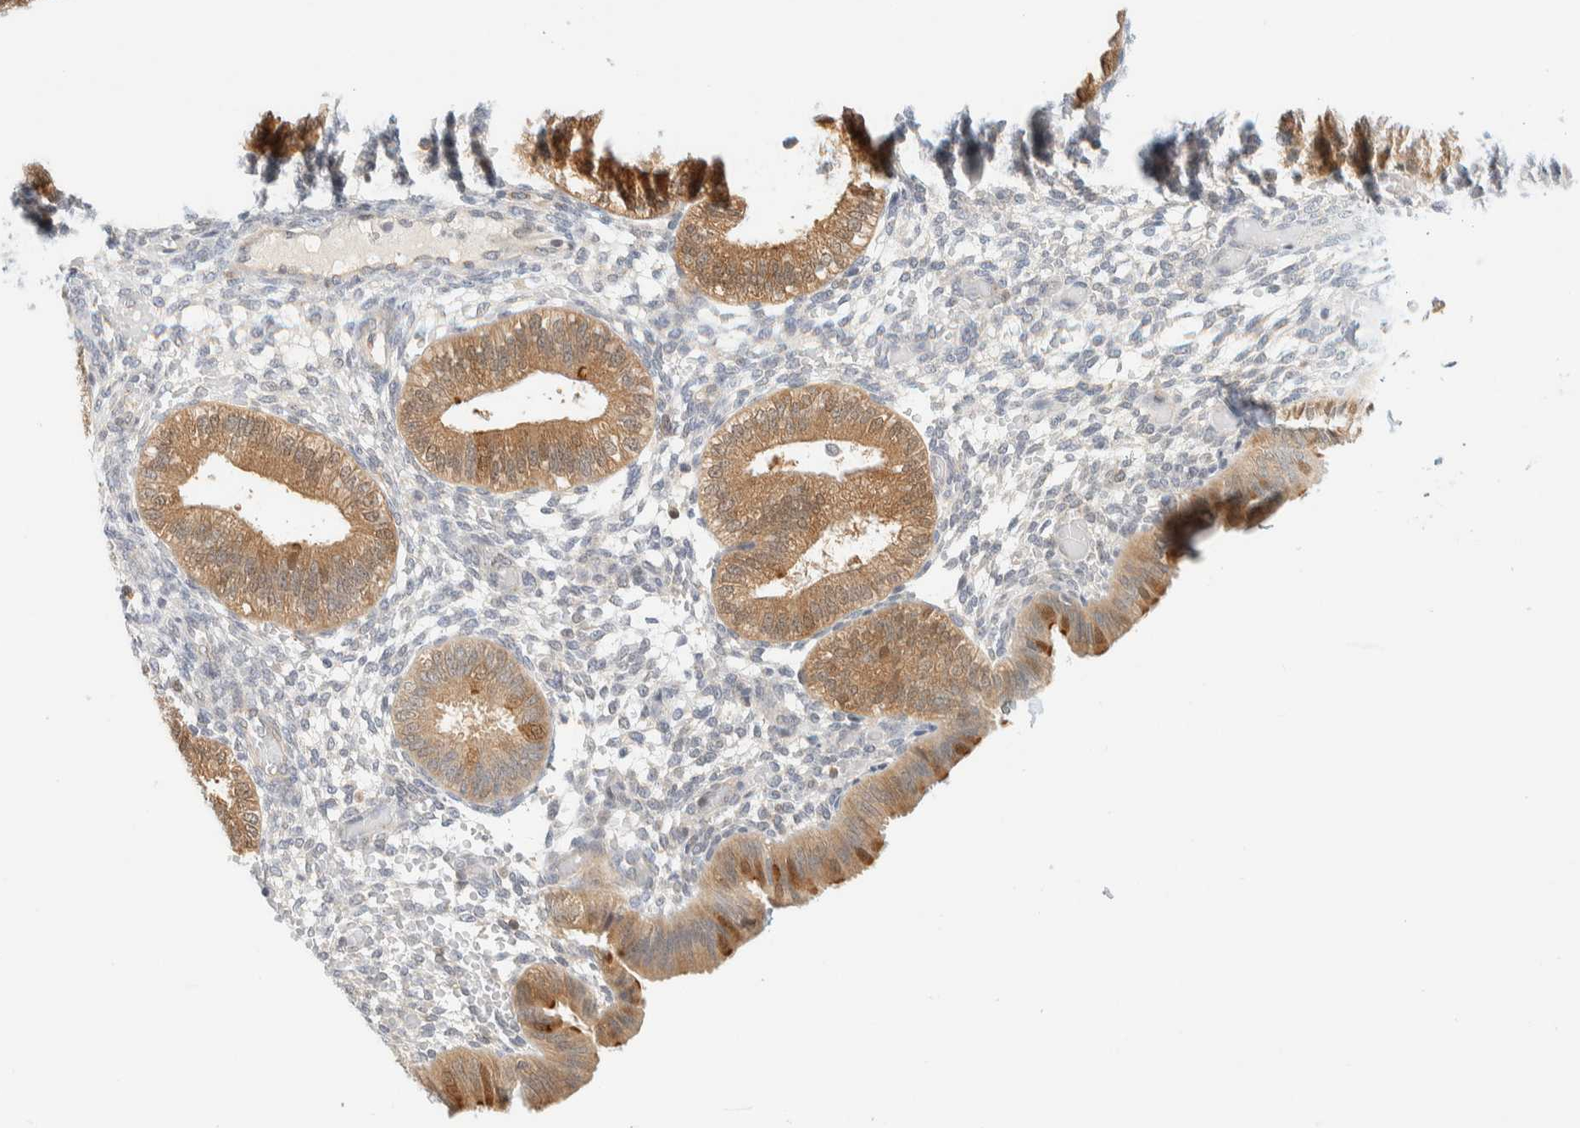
{"staining": {"intensity": "moderate", "quantity": ">75%", "location": "cytoplasmic/membranous,nuclear"}, "tissue": "endometrium", "cell_type": "Cells in endometrial stroma", "image_type": "normal", "snomed": [{"axis": "morphology", "description": "Normal tissue, NOS"}, {"axis": "topography", "description": "Endometrium"}], "caption": "The micrograph shows a brown stain indicating the presence of a protein in the cytoplasmic/membranous,nuclear of cells in endometrial stroma in endometrium. The protein is shown in brown color, while the nuclei are stained blue.", "gene": "PCYT2", "patient": {"sex": "female", "age": 39}}